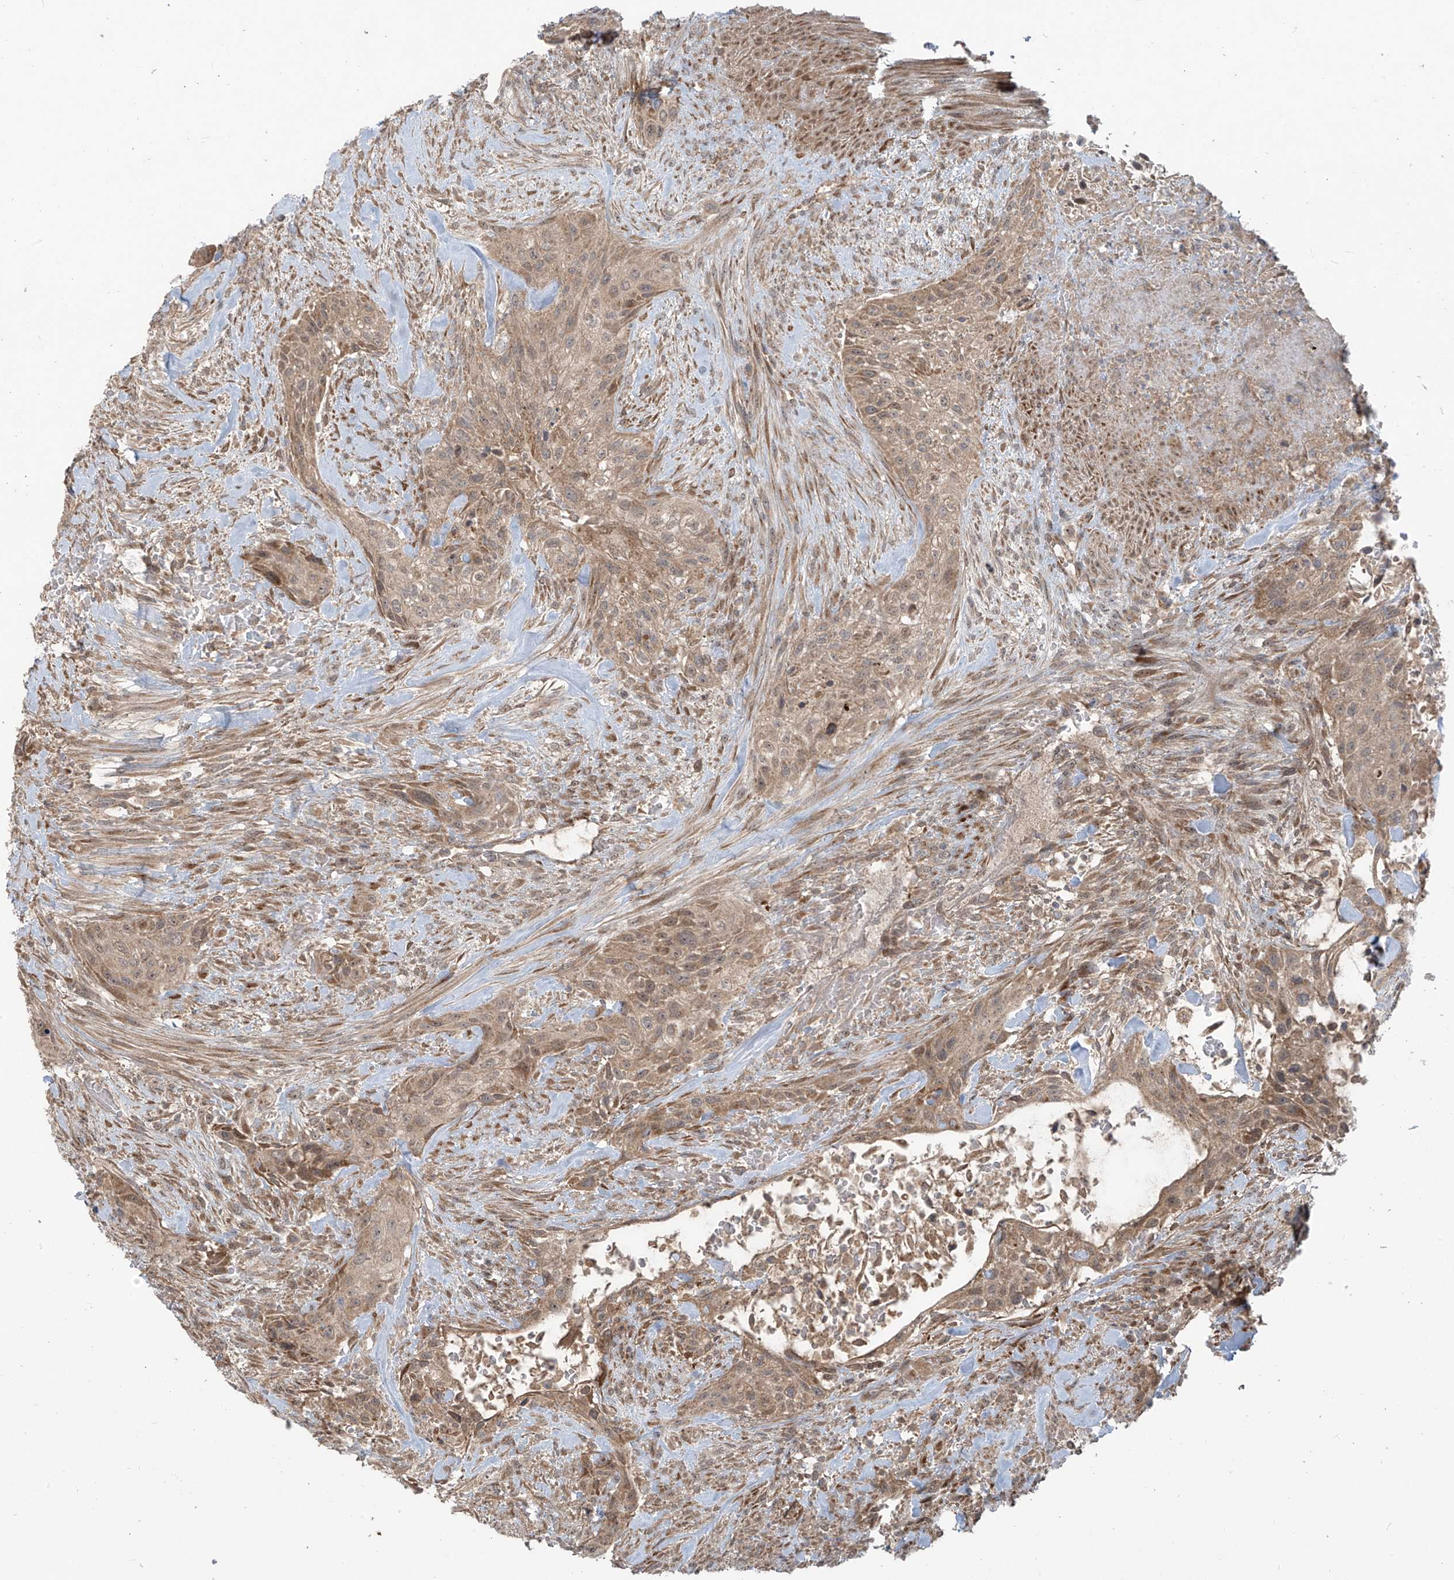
{"staining": {"intensity": "moderate", "quantity": ">75%", "location": "cytoplasmic/membranous"}, "tissue": "urothelial cancer", "cell_type": "Tumor cells", "image_type": "cancer", "snomed": [{"axis": "morphology", "description": "Urothelial carcinoma, High grade"}, {"axis": "topography", "description": "Urinary bladder"}], "caption": "The immunohistochemical stain shows moderate cytoplasmic/membranous expression in tumor cells of high-grade urothelial carcinoma tissue. The staining was performed using DAB (3,3'-diaminobenzidine) to visualize the protein expression in brown, while the nuclei were stained in blue with hematoxylin (Magnification: 20x).", "gene": "KATNIP", "patient": {"sex": "male", "age": 35}}